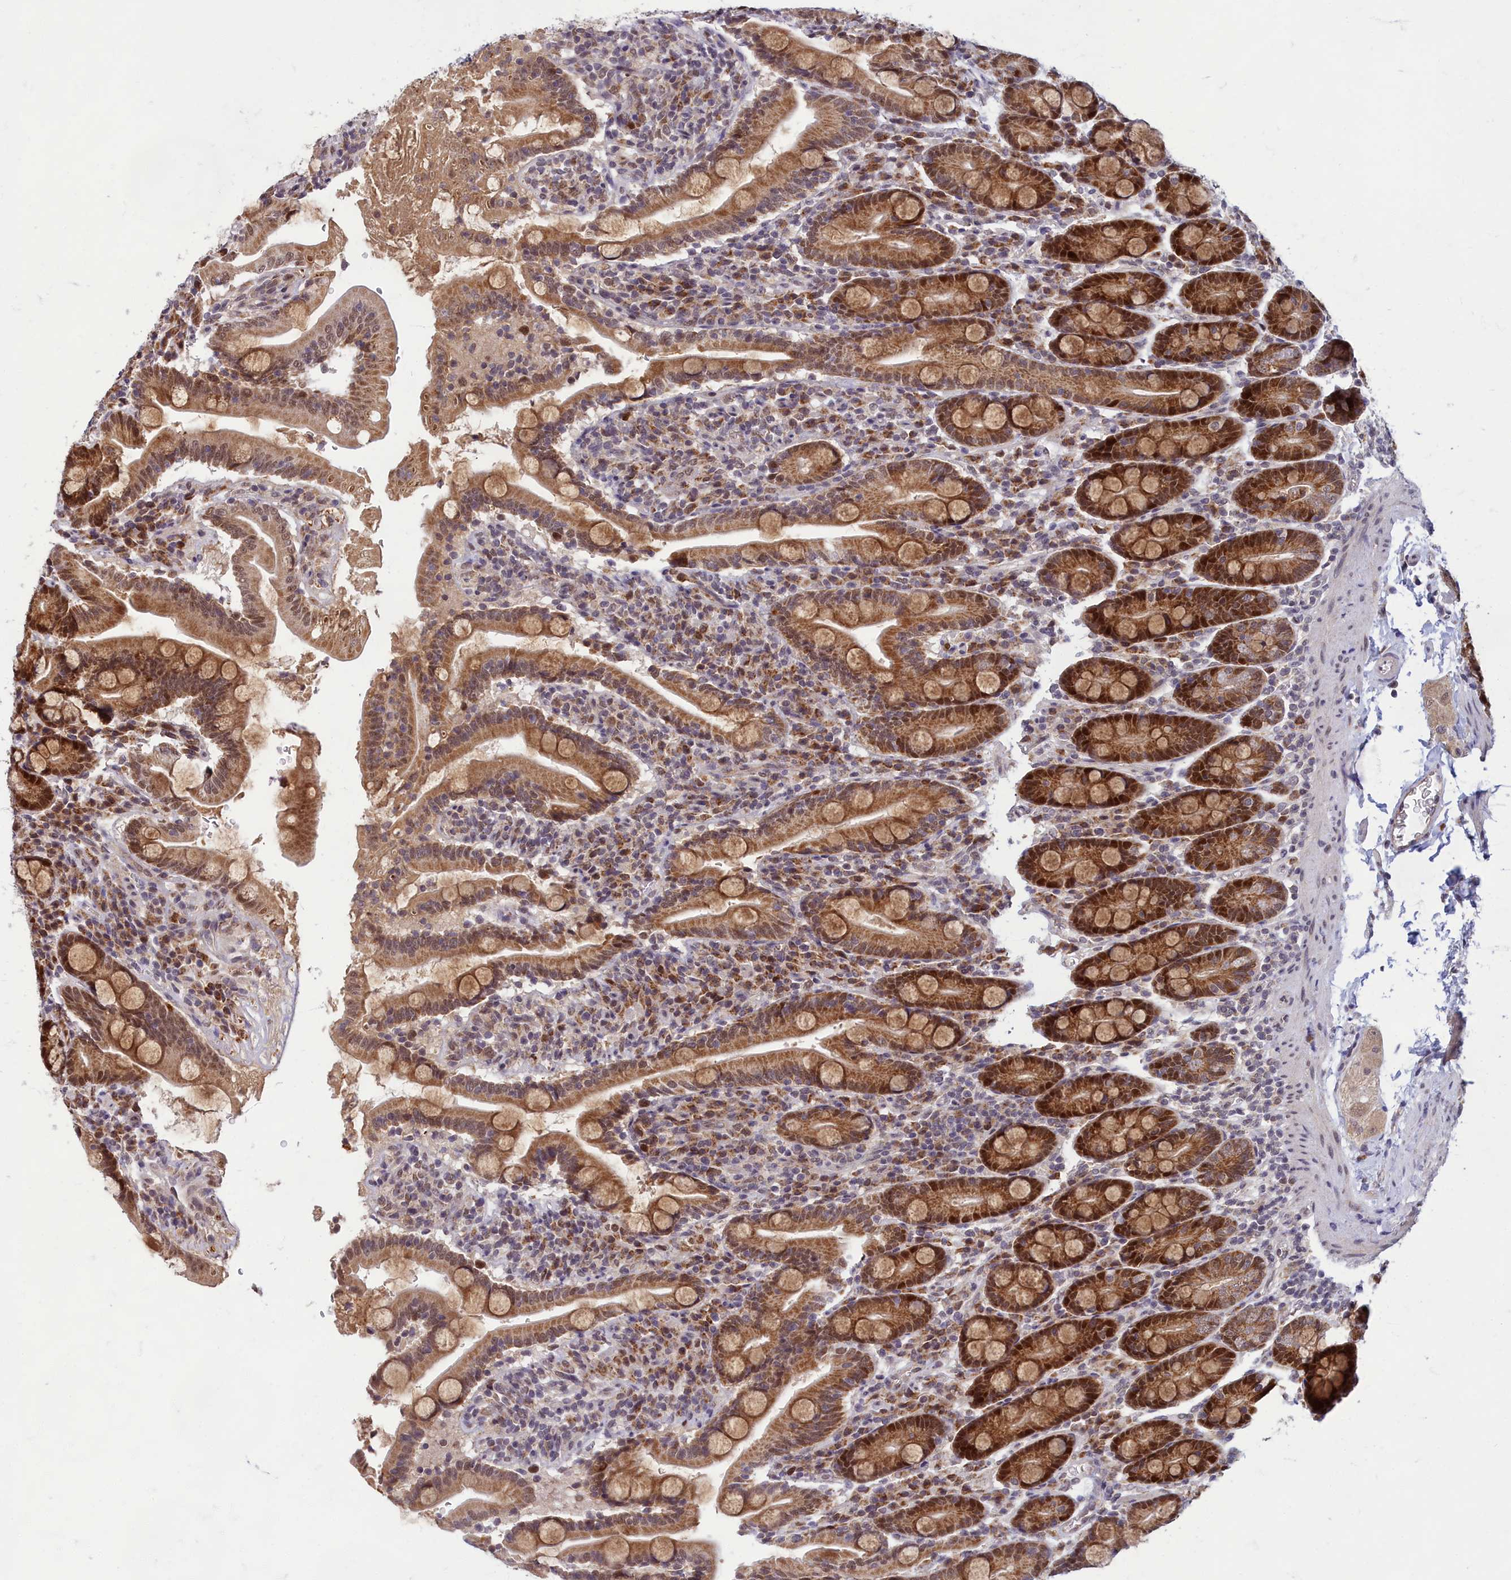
{"staining": {"intensity": "strong", "quantity": ">75%", "location": "cytoplasmic/membranous,nuclear"}, "tissue": "duodenum", "cell_type": "Glandular cells", "image_type": "normal", "snomed": [{"axis": "morphology", "description": "Normal tissue, NOS"}, {"axis": "topography", "description": "Duodenum"}], "caption": "Immunohistochemistry of benign duodenum demonstrates high levels of strong cytoplasmic/membranous,nuclear expression in about >75% of glandular cells. (IHC, brightfield microscopy, high magnification).", "gene": "EARS2", "patient": {"sex": "male", "age": 35}}